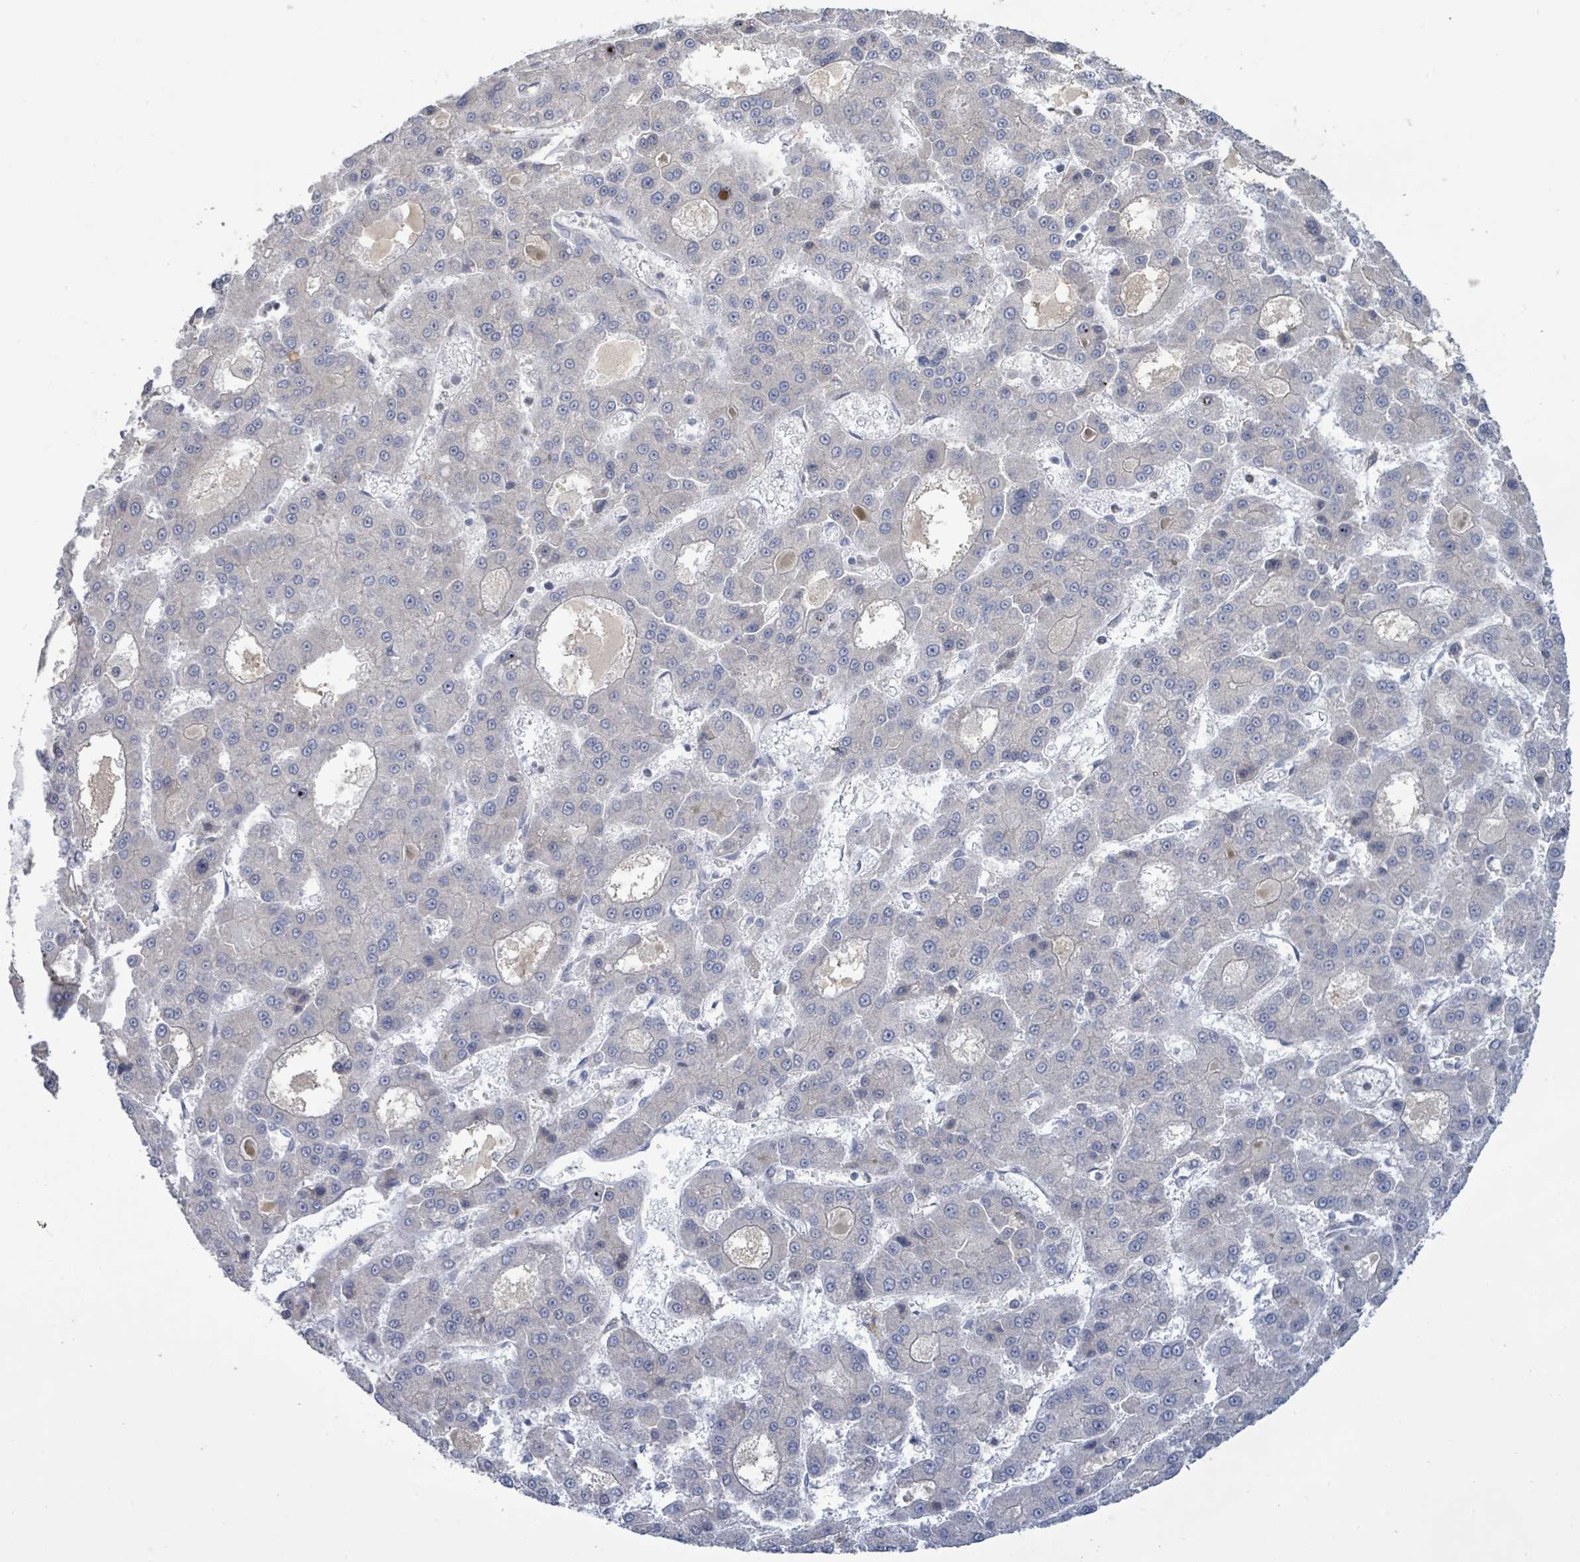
{"staining": {"intensity": "negative", "quantity": "none", "location": "none"}, "tissue": "liver cancer", "cell_type": "Tumor cells", "image_type": "cancer", "snomed": [{"axis": "morphology", "description": "Carcinoma, Hepatocellular, NOS"}, {"axis": "topography", "description": "Liver"}], "caption": "High magnification brightfield microscopy of liver hepatocellular carcinoma stained with DAB (brown) and counterstained with hematoxylin (blue): tumor cells show no significant expression.", "gene": "SLIT3", "patient": {"sex": "male", "age": 70}}